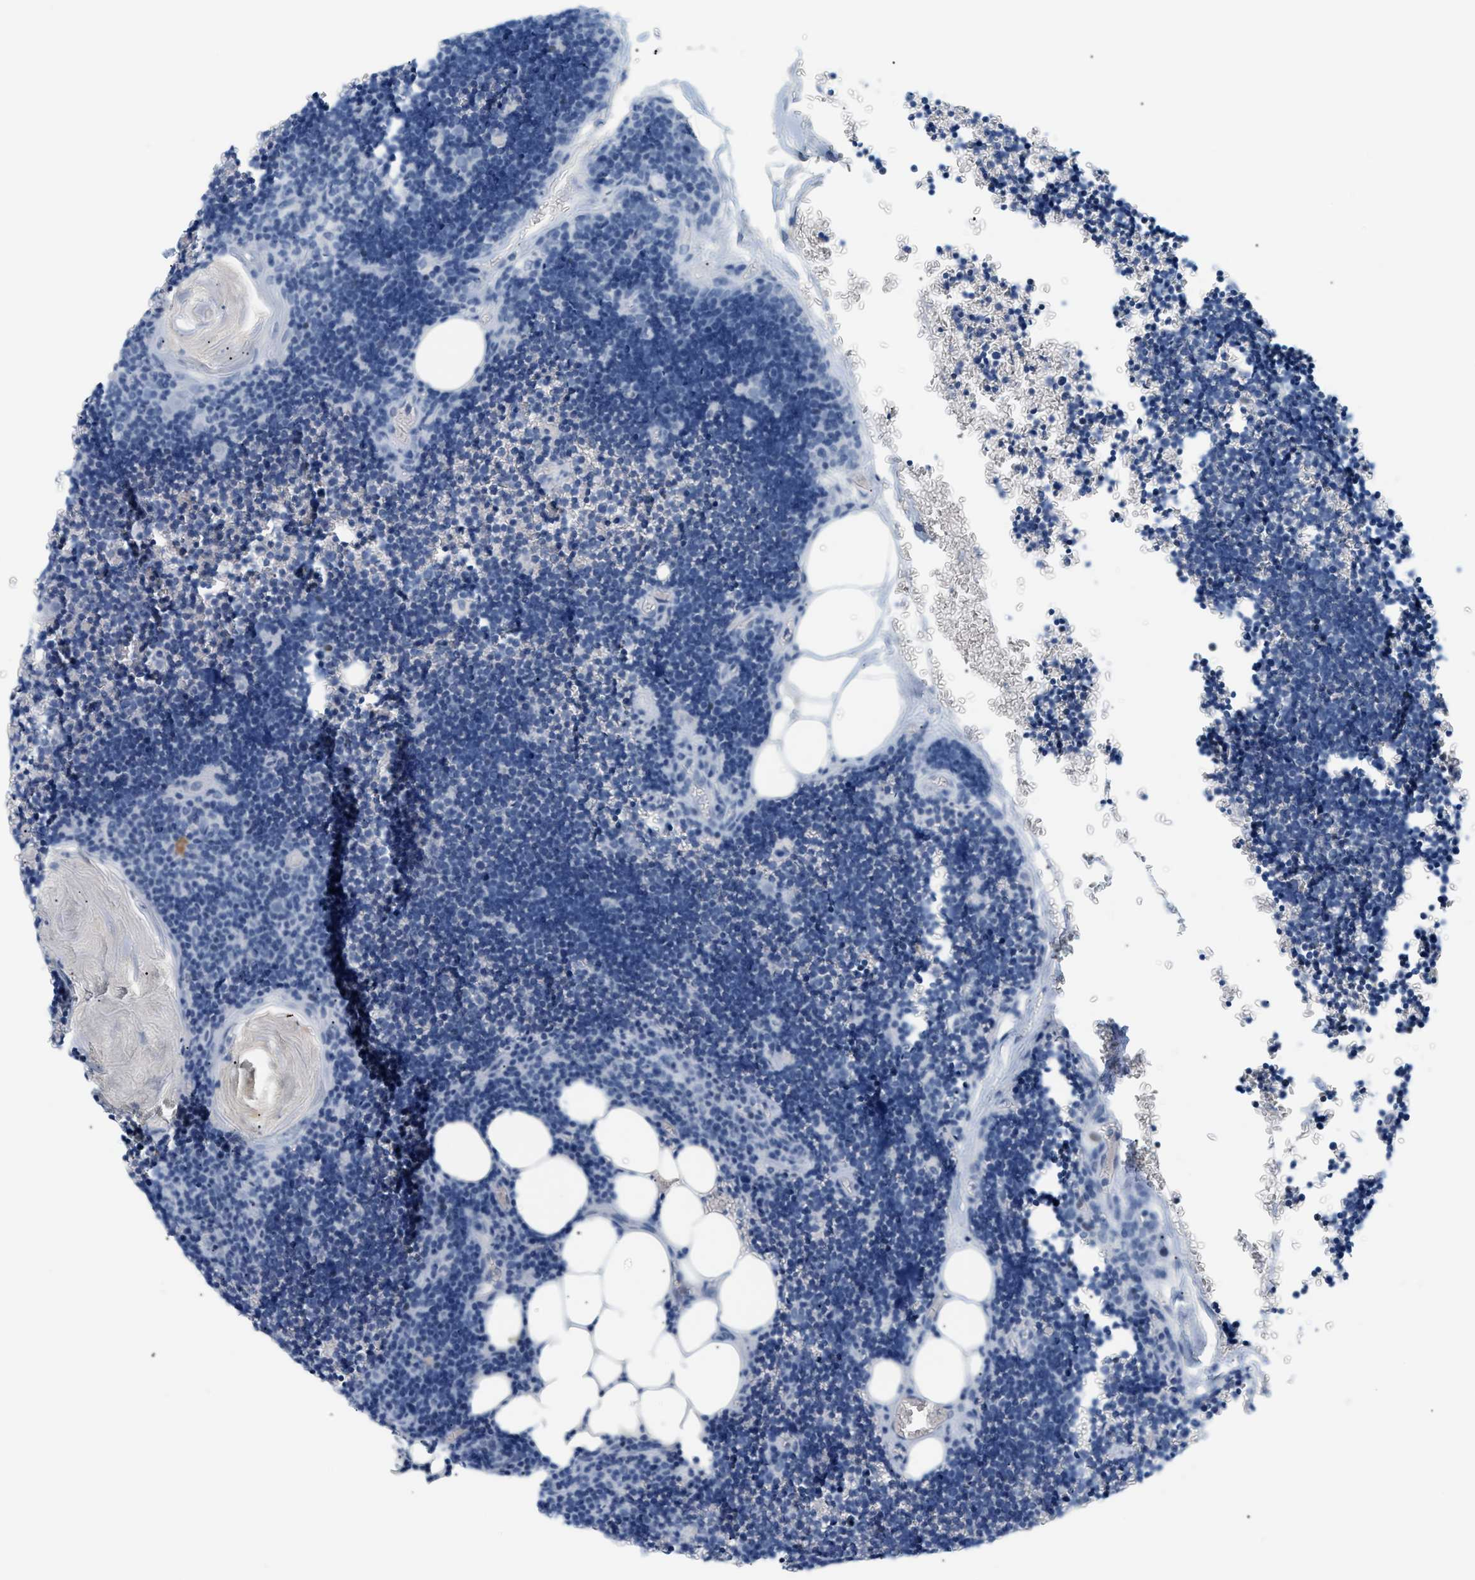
{"staining": {"intensity": "negative", "quantity": "none", "location": "none"}, "tissue": "lymph node", "cell_type": "Germinal center cells", "image_type": "normal", "snomed": [{"axis": "morphology", "description": "Normal tissue, NOS"}, {"axis": "topography", "description": "Lymph node"}], "caption": "This is a image of IHC staining of normal lymph node, which shows no staining in germinal center cells.", "gene": "CFH", "patient": {"sex": "male", "age": 33}}